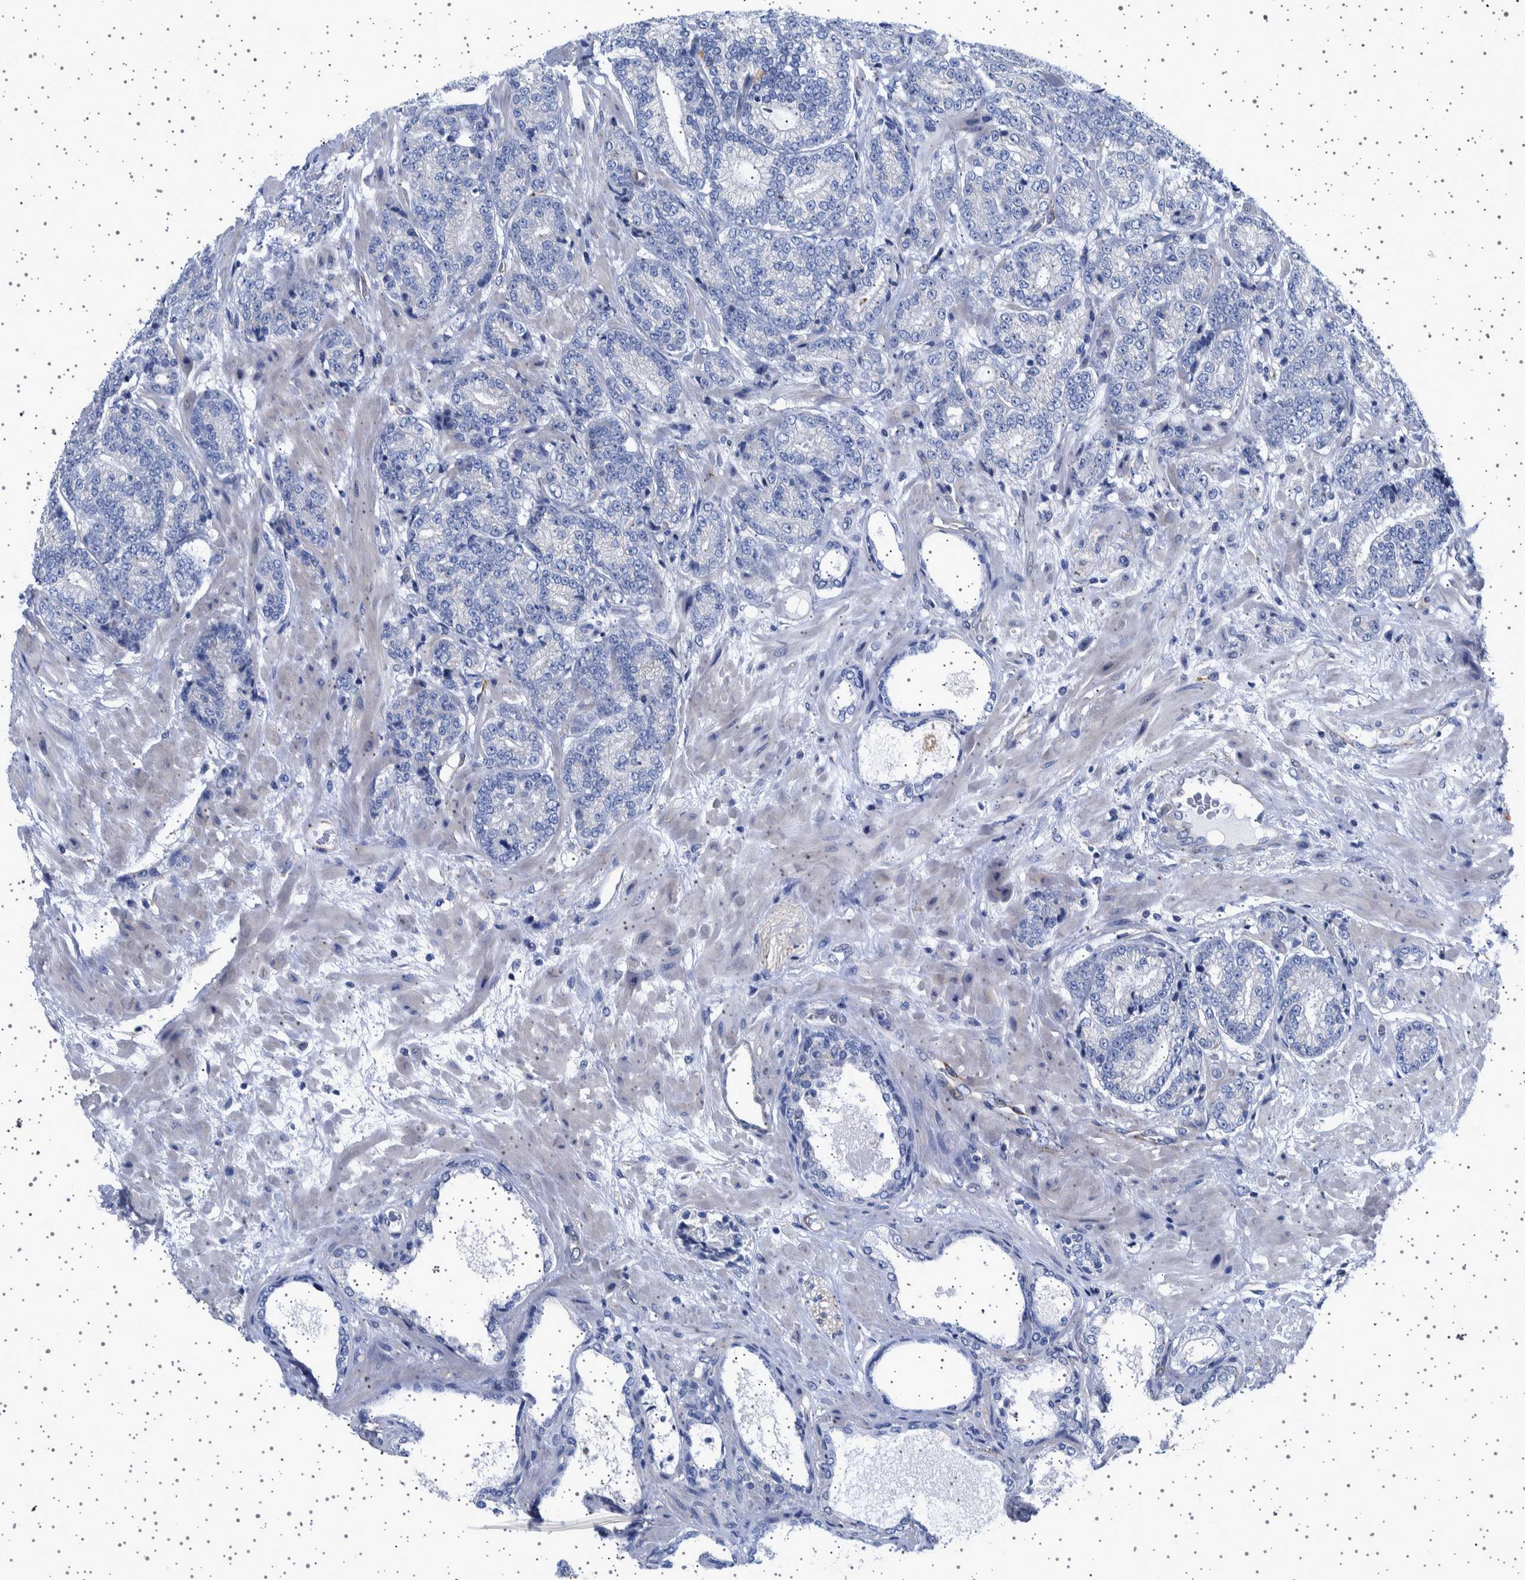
{"staining": {"intensity": "negative", "quantity": "none", "location": "none"}, "tissue": "prostate cancer", "cell_type": "Tumor cells", "image_type": "cancer", "snomed": [{"axis": "morphology", "description": "Adenocarcinoma, High grade"}, {"axis": "topography", "description": "Prostate"}], "caption": "This histopathology image is of prostate cancer (high-grade adenocarcinoma) stained with immunohistochemistry (IHC) to label a protein in brown with the nuclei are counter-stained blue. There is no staining in tumor cells.", "gene": "SEPTIN4", "patient": {"sex": "male", "age": 61}}